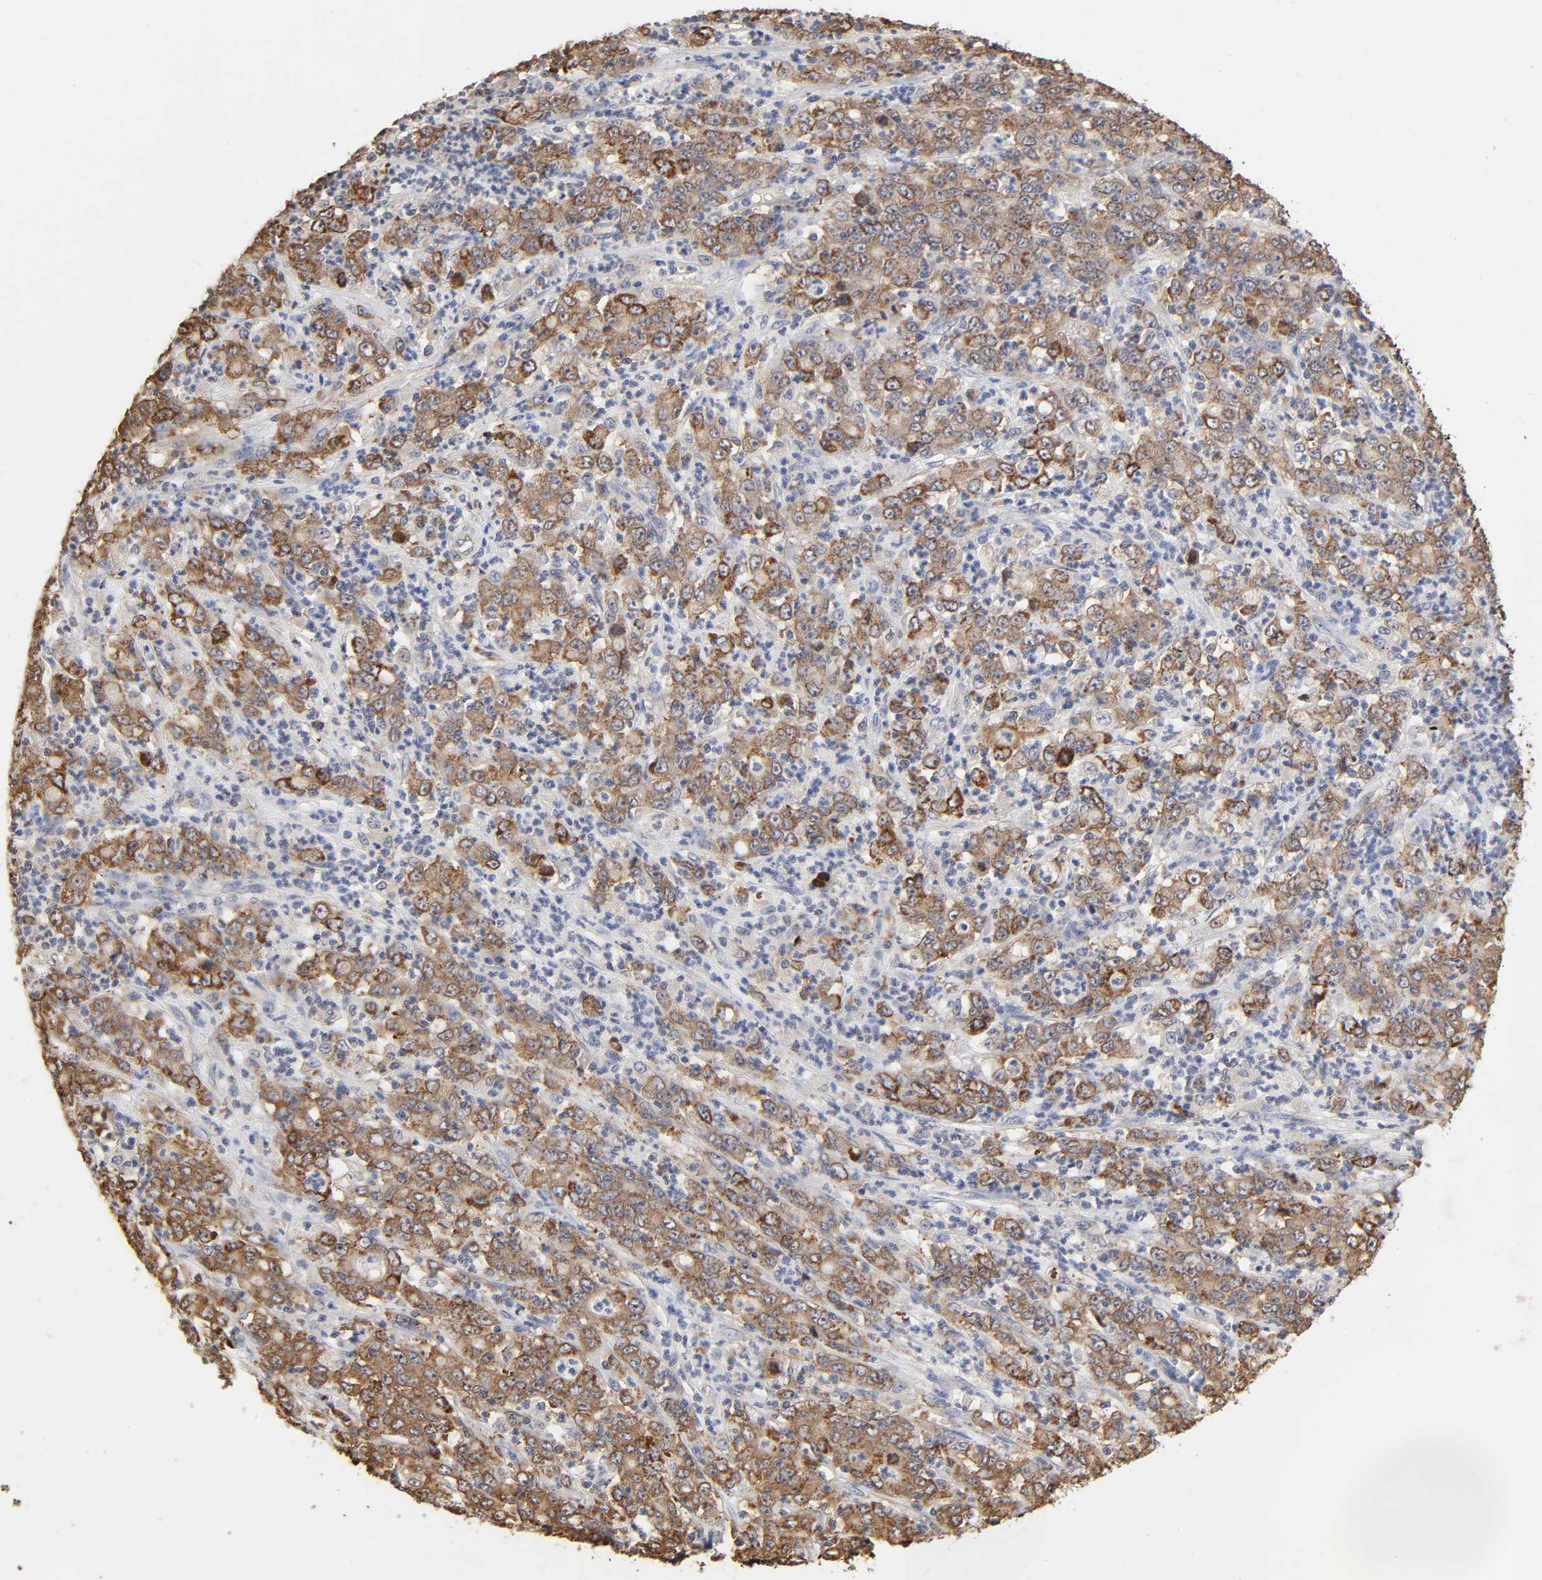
{"staining": {"intensity": "strong", "quantity": ">75%", "location": "cytoplasmic/membranous"}, "tissue": "stomach cancer", "cell_type": "Tumor cells", "image_type": "cancer", "snomed": [{"axis": "morphology", "description": "Adenocarcinoma, NOS"}, {"axis": "topography", "description": "Stomach, lower"}], "caption": "Human stomach cancer (adenocarcinoma) stained with a brown dye exhibits strong cytoplasmic/membranous positive staining in approximately >75% of tumor cells.", "gene": "CYCS", "patient": {"sex": "female", "age": 71}}